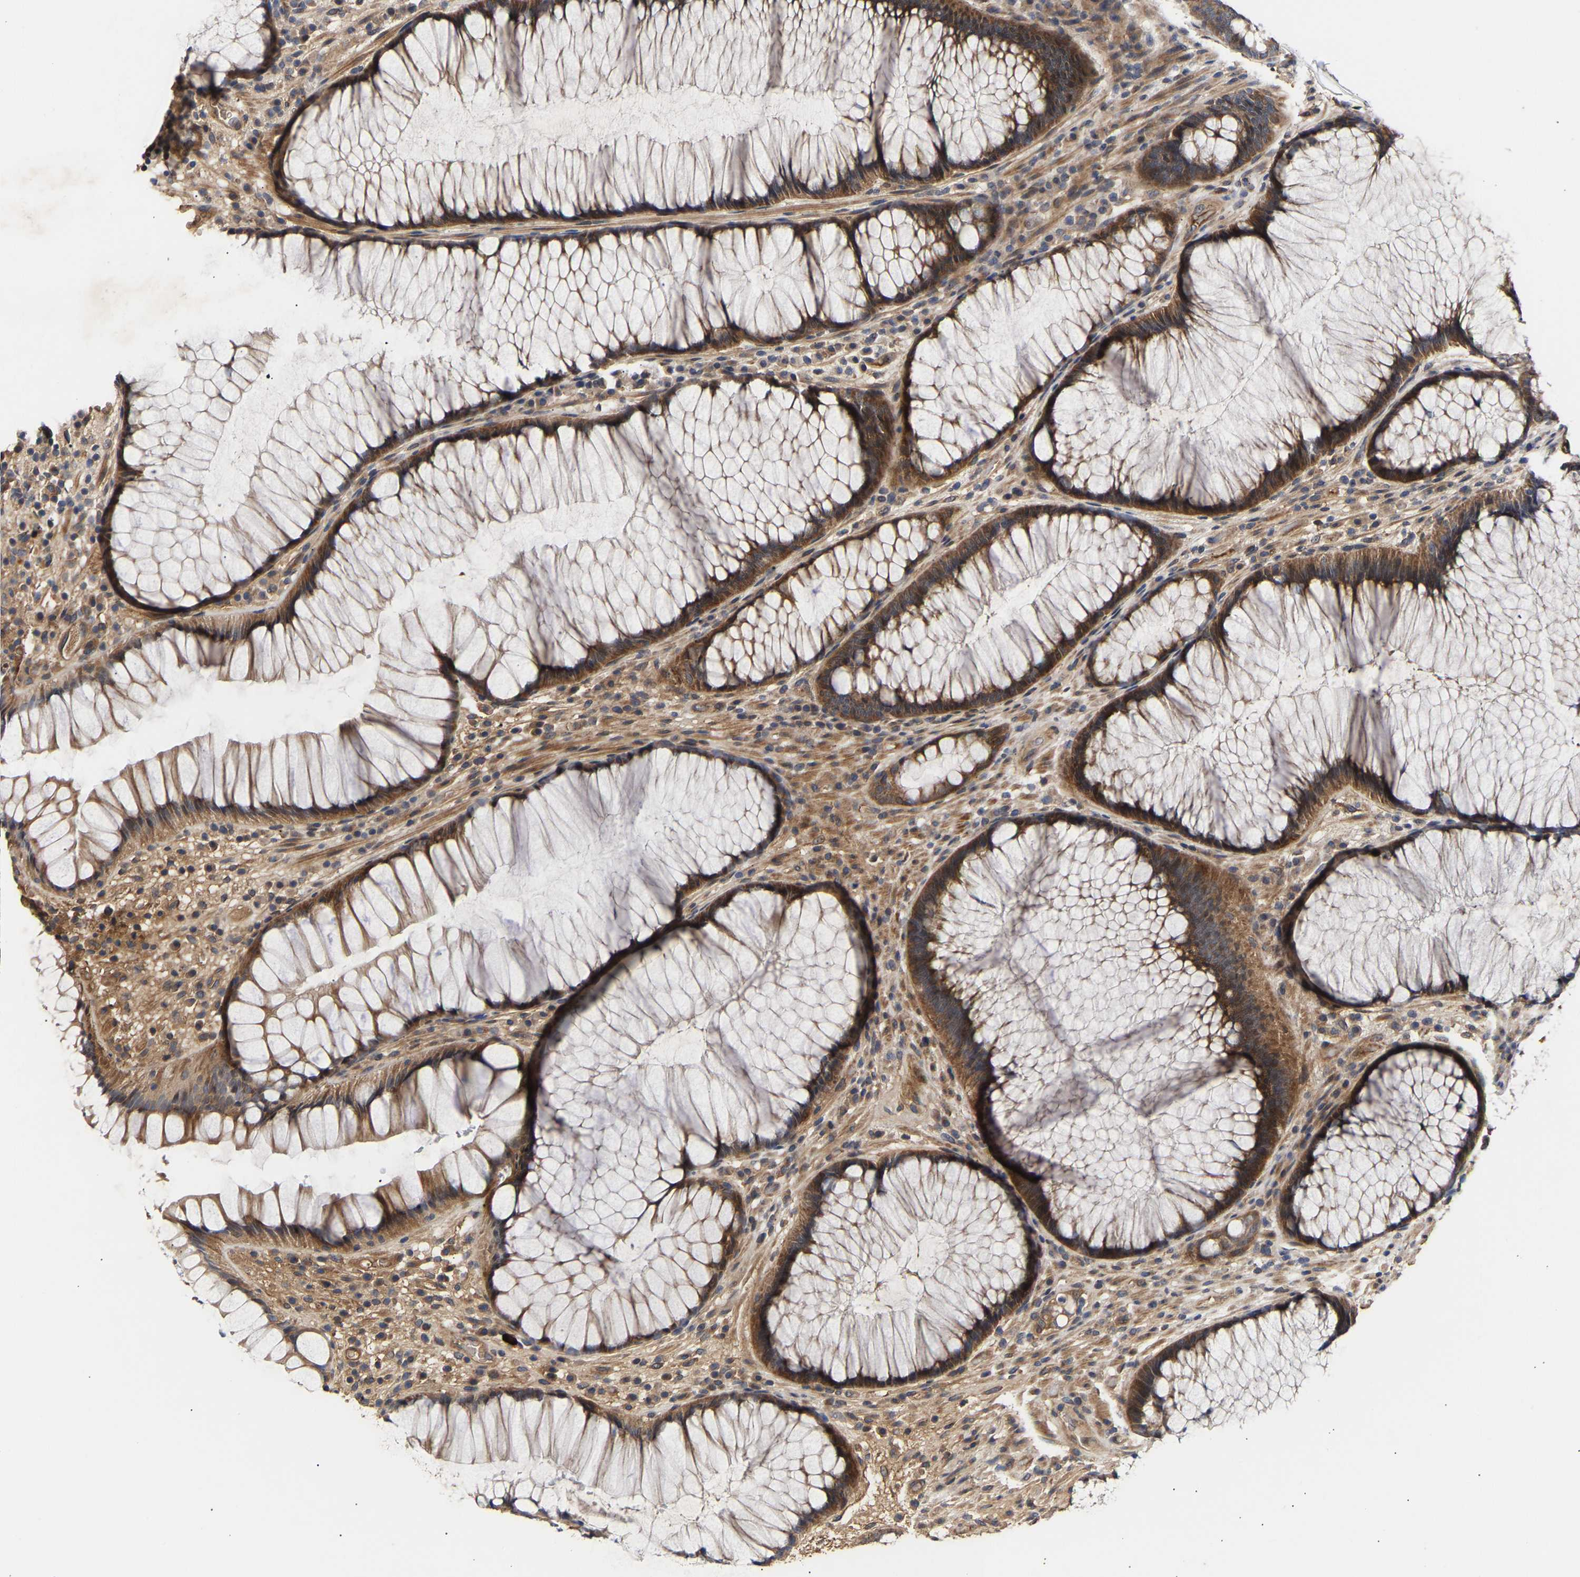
{"staining": {"intensity": "strong", "quantity": ">75%", "location": "cytoplasmic/membranous"}, "tissue": "rectum", "cell_type": "Glandular cells", "image_type": "normal", "snomed": [{"axis": "morphology", "description": "Normal tissue, NOS"}, {"axis": "topography", "description": "Rectum"}], "caption": "Strong cytoplasmic/membranous staining is identified in approximately >75% of glandular cells in unremarkable rectum.", "gene": "KASH5", "patient": {"sex": "male", "age": 51}}